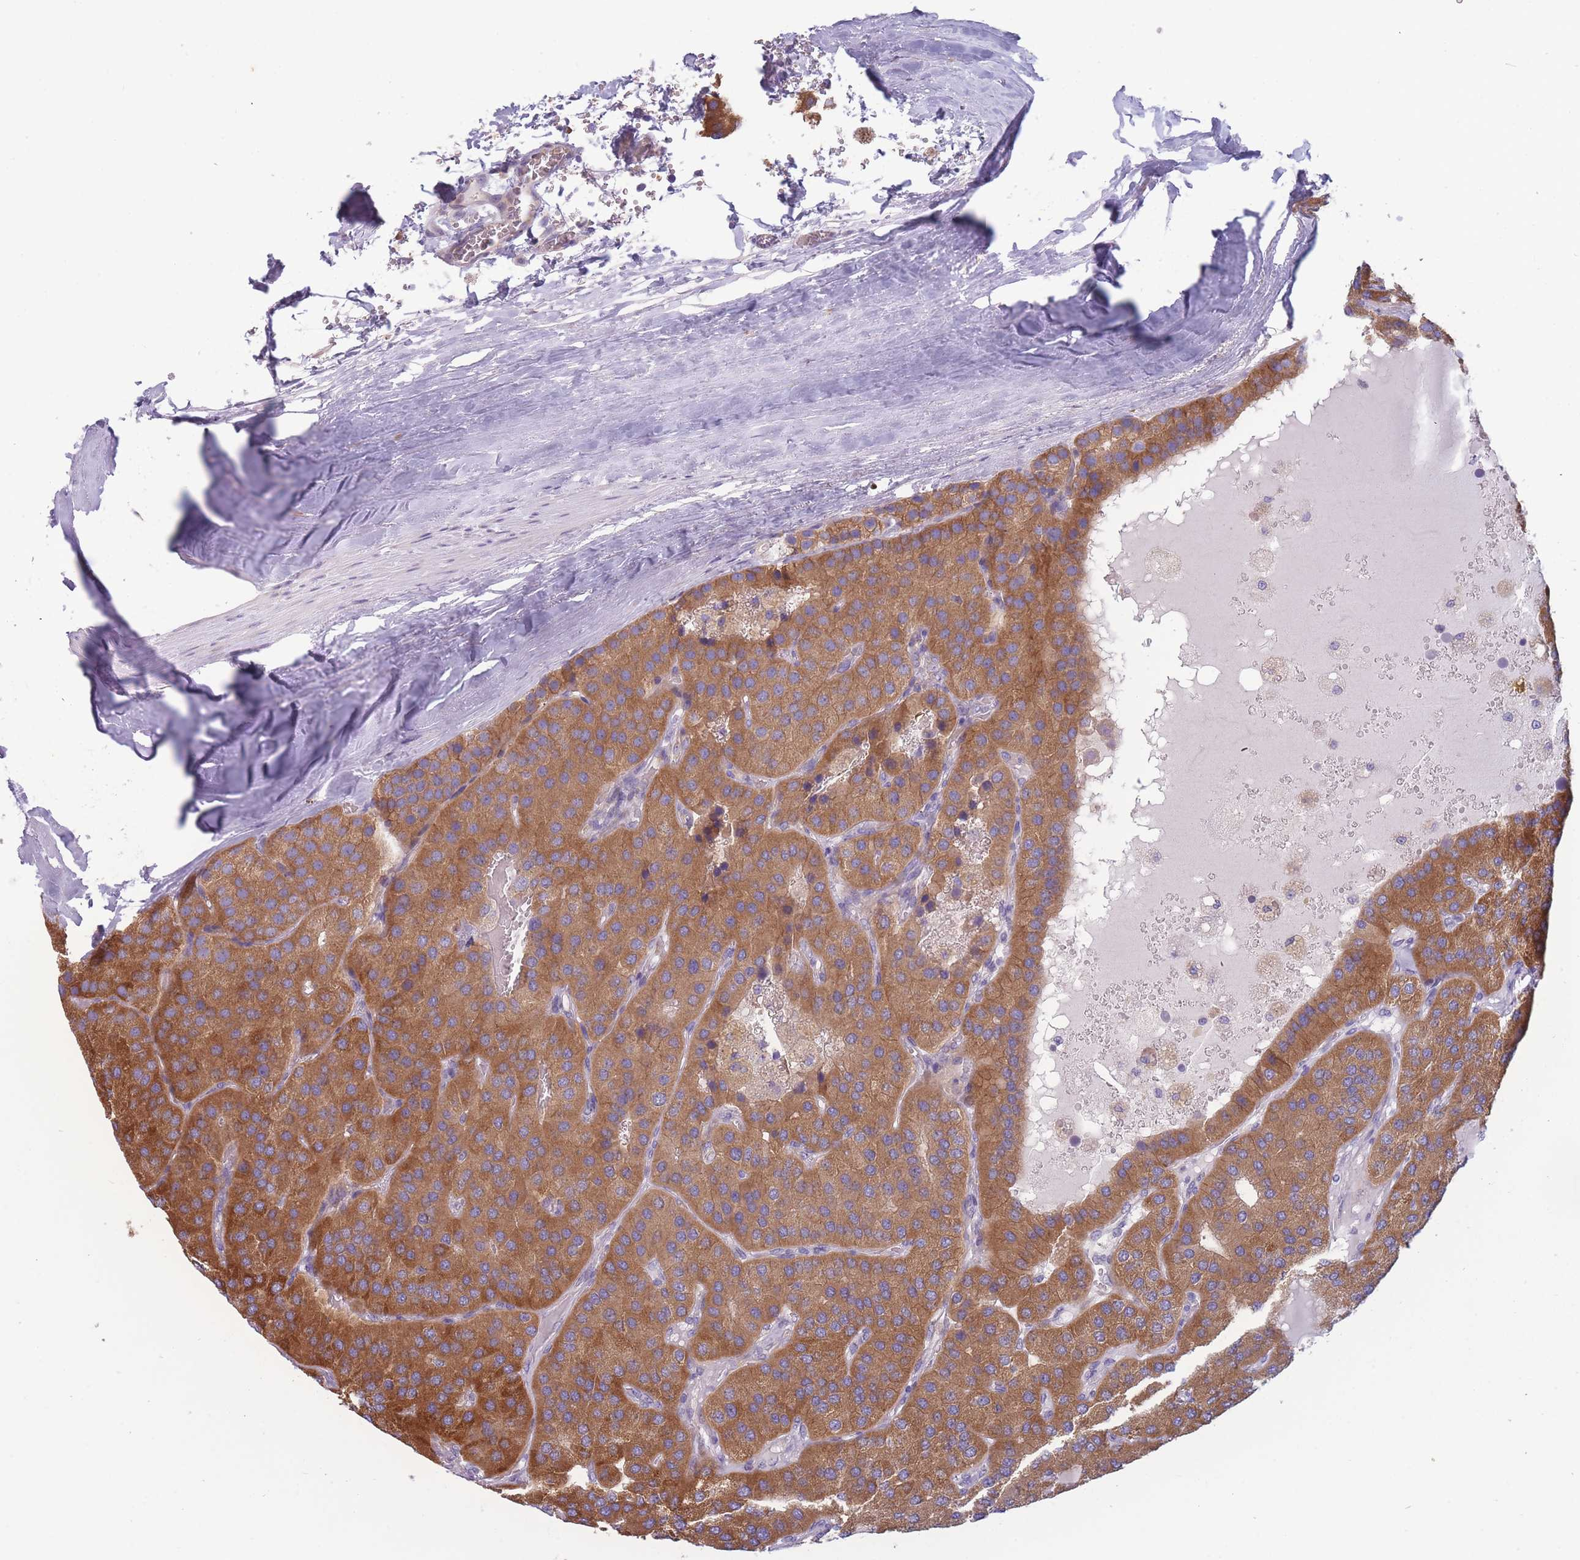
{"staining": {"intensity": "strong", "quantity": ">75%", "location": "cytoplasmic/membranous"}, "tissue": "parathyroid gland", "cell_type": "Glandular cells", "image_type": "normal", "snomed": [{"axis": "morphology", "description": "Normal tissue, NOS"}, {"axis": "morphology", "description": "Adenoma, NOS"}, {"axis": "topography", "description": "Parathyroid gland"}], "caption": "A histopathology image of parathyroid gland stained for a protein shows strong cytoplasmic/membranous brown staining in glandular cells. (DAB (3,3'-diaminobenzidine) = brown stain, brightfield microscopy at high magnification).", "gene": "NDUFAF6", "patient": {"sex": "female", "age": 86}}